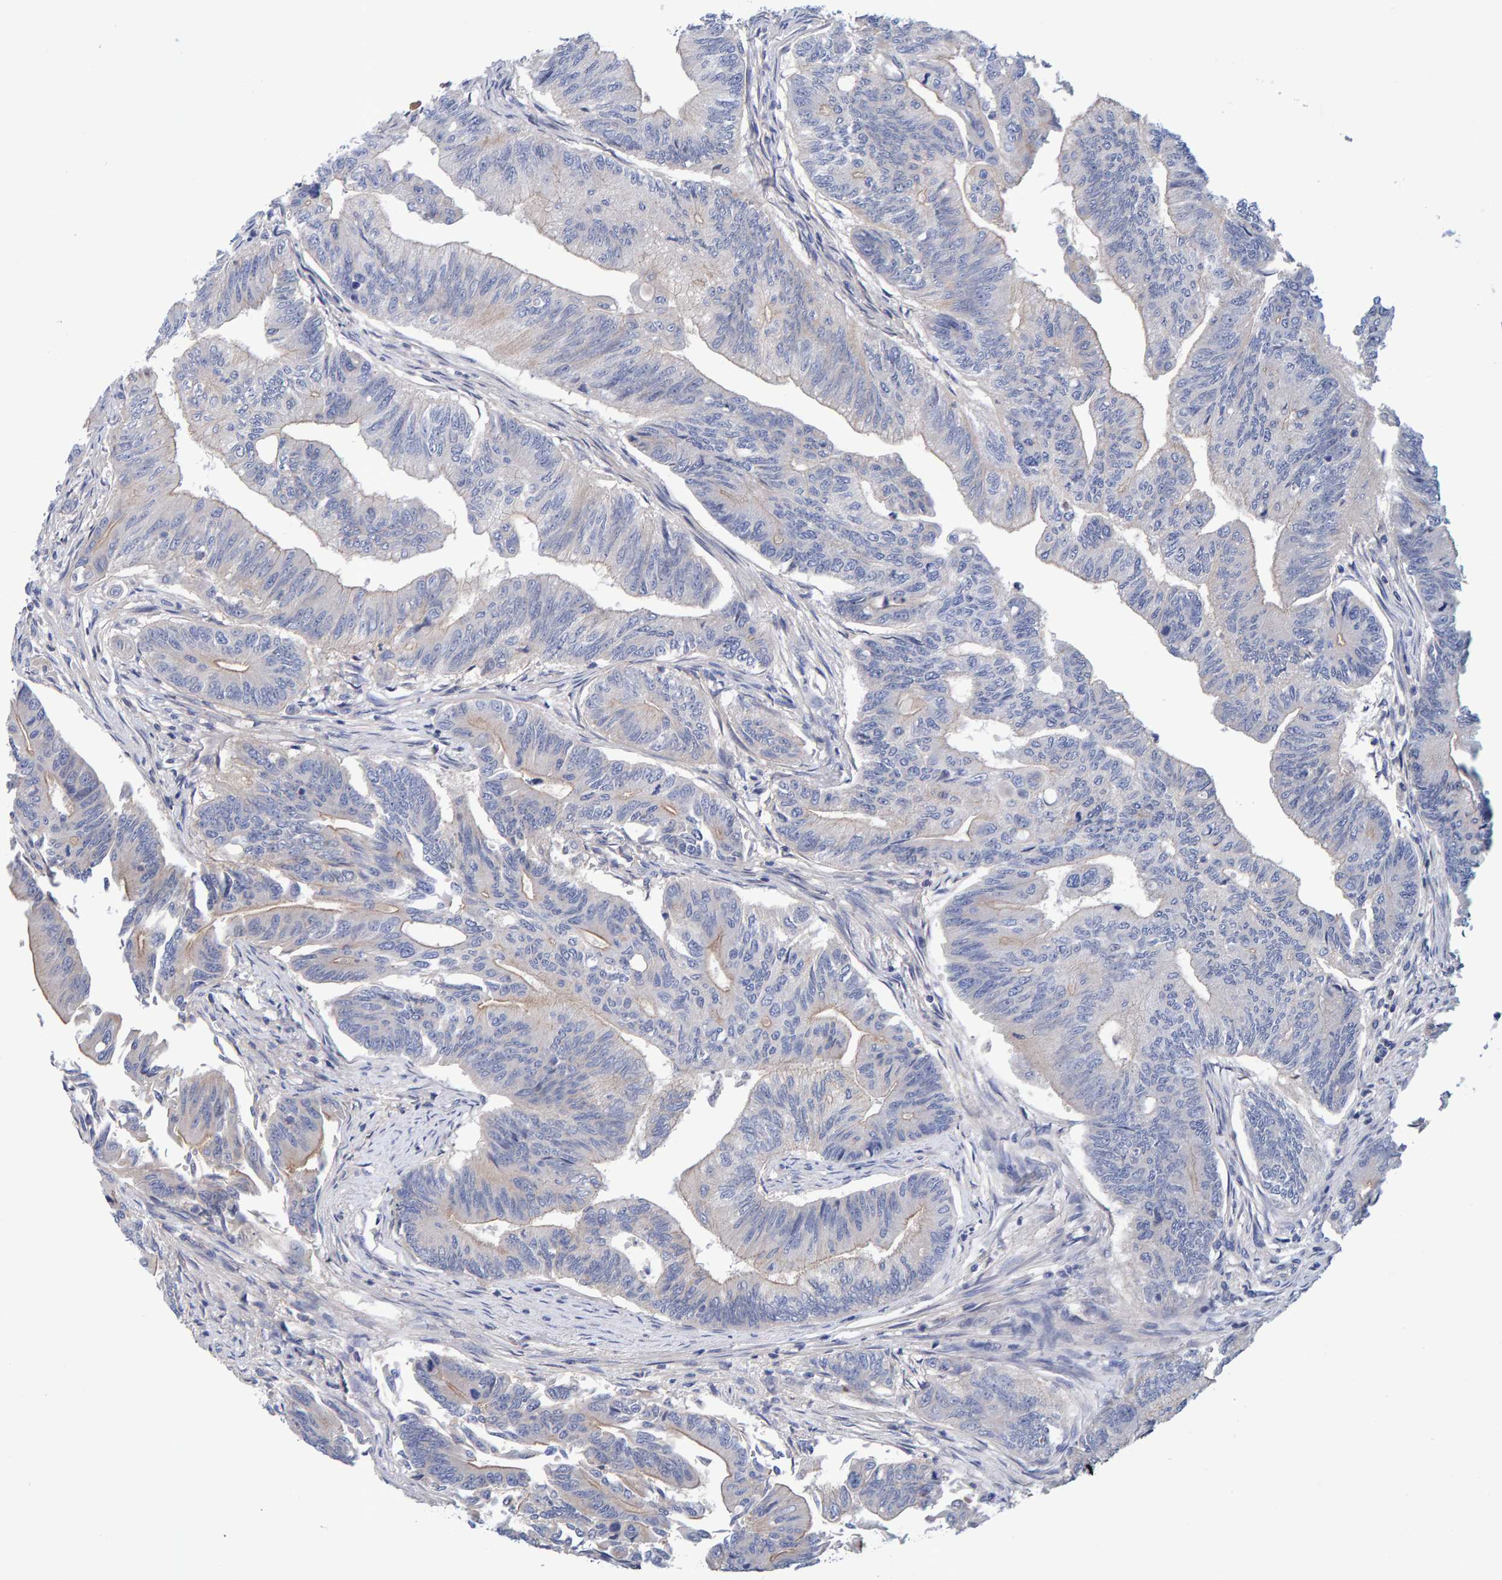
{"staining": {"intensity": "weak", "quantity": "<25%", "location": "cytoplasmic/membranous"}, "tissue": "colorectal cancer", "cell_type": "Tumor cells", "image_type": "cancer", "snomed": [{"axis": "morphology", "description": "Adenoma, NOS"}, {"axis": "morphology", "description": "Adenocarcinoma, NOS"}, {"axis": "topography", "description": "Colon"}], "caption": "Immunohistochemistry photomicrograph of neoplastic tissue: human adenoma (colorectal) stained with DAB displays no significant protein expression in tumor cells. The staining was performed using DAB to visualize the protein expression in brown, while the nuclei were stained in blue with hematoxylin (Magnification: 20x).", "gene": "EFR3A", "patient": {"sex": "male", "age": 79}}